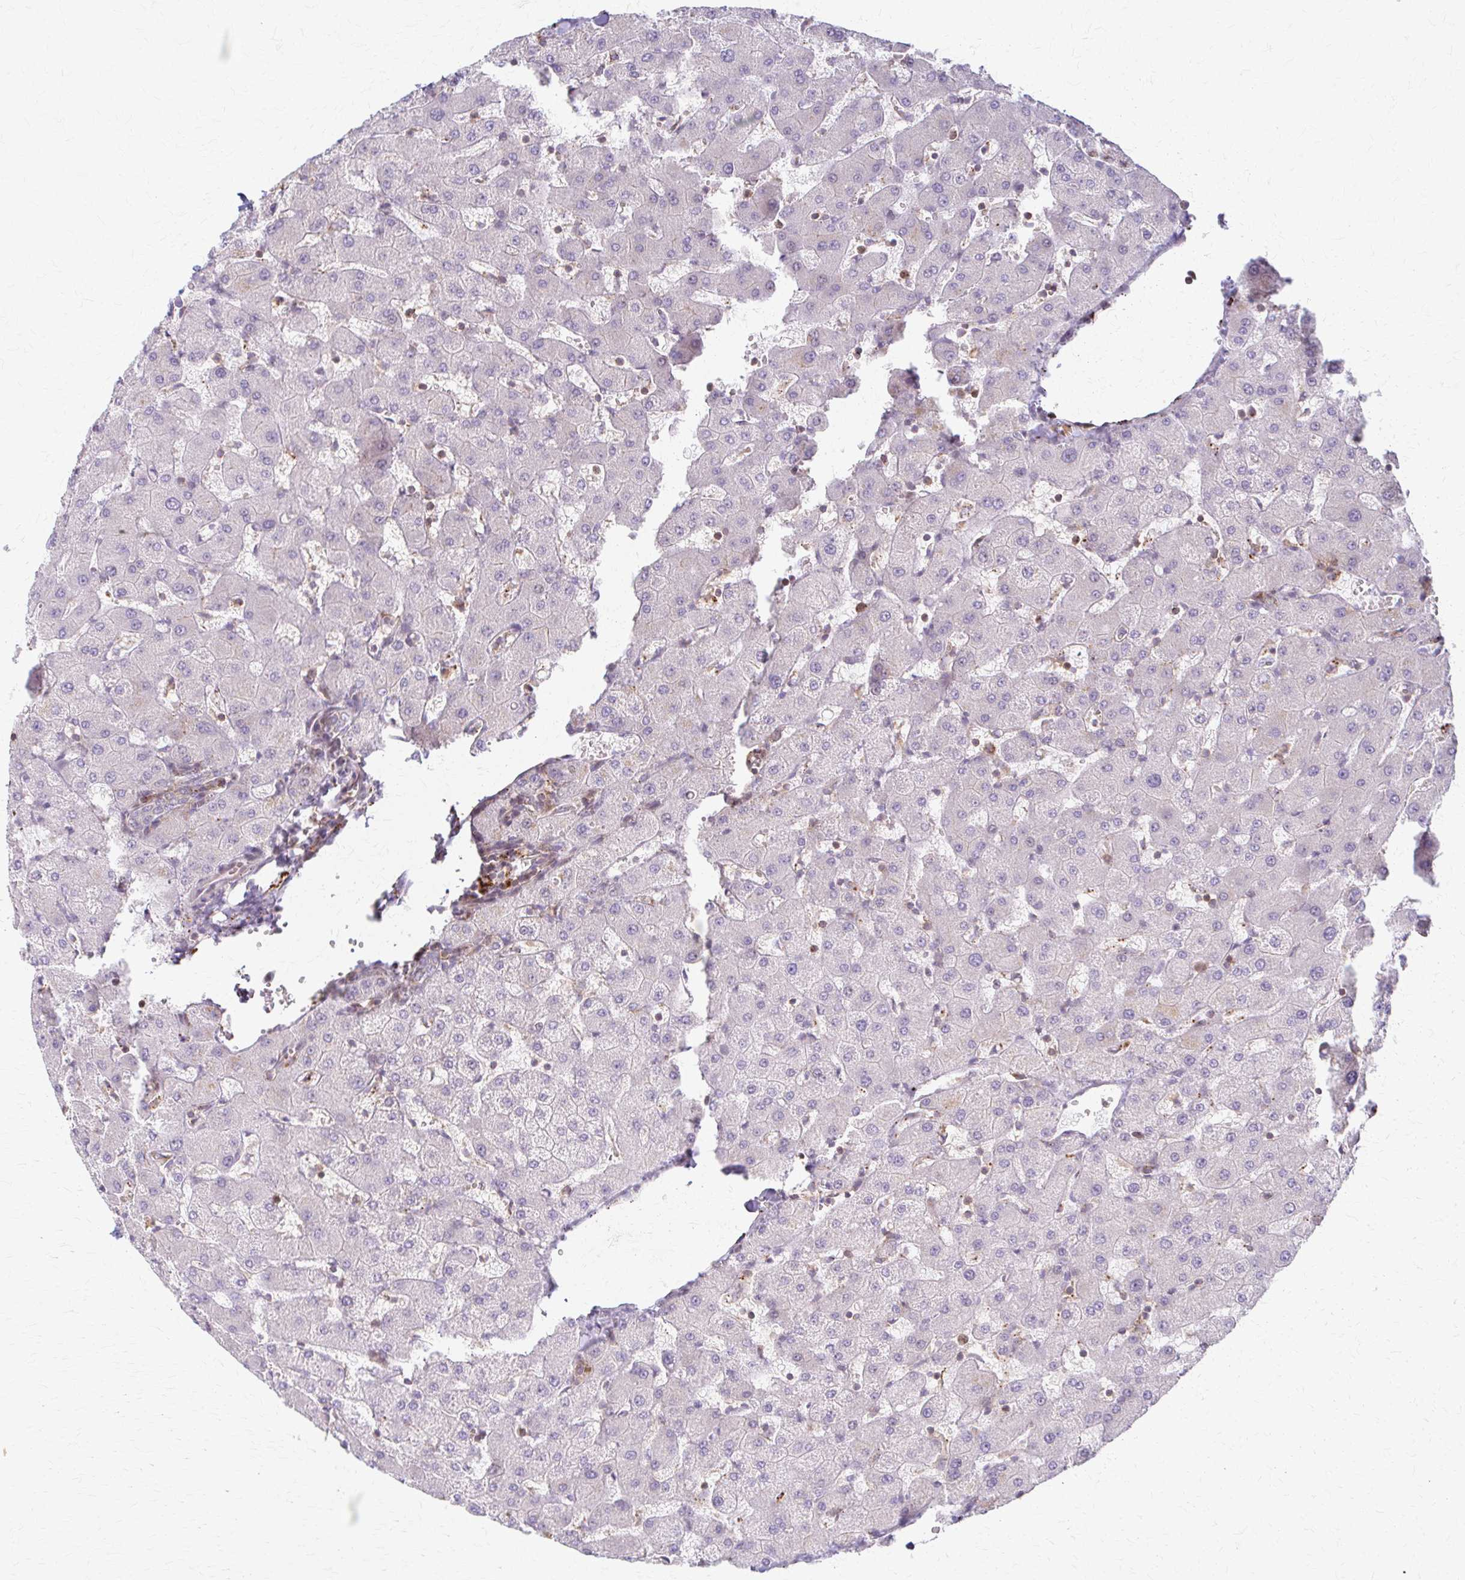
{"staining": {"intensity": "negative", "quantity": "none", "location": "none"}, "tissue": "liver", "cell_type": "Cholangiocytes", "image_type": "normal", "snomed": [{"axis": "morphology", "description": "Normal tissue, NOS"}, {"axis": "topography", "description": "Liver"}], "caption": "IHC of benign liver reveals no positivity in cholangiocytes. Brightfield microscopy of immunohistochemistry (IHC) stained with DAB (3,3'-diaminobenzidine) (brown) and hematoxylin (blue), captured at high magnification.", "gene": "ARHGAP35", "patient": {"sex": "female", "age": 63}}